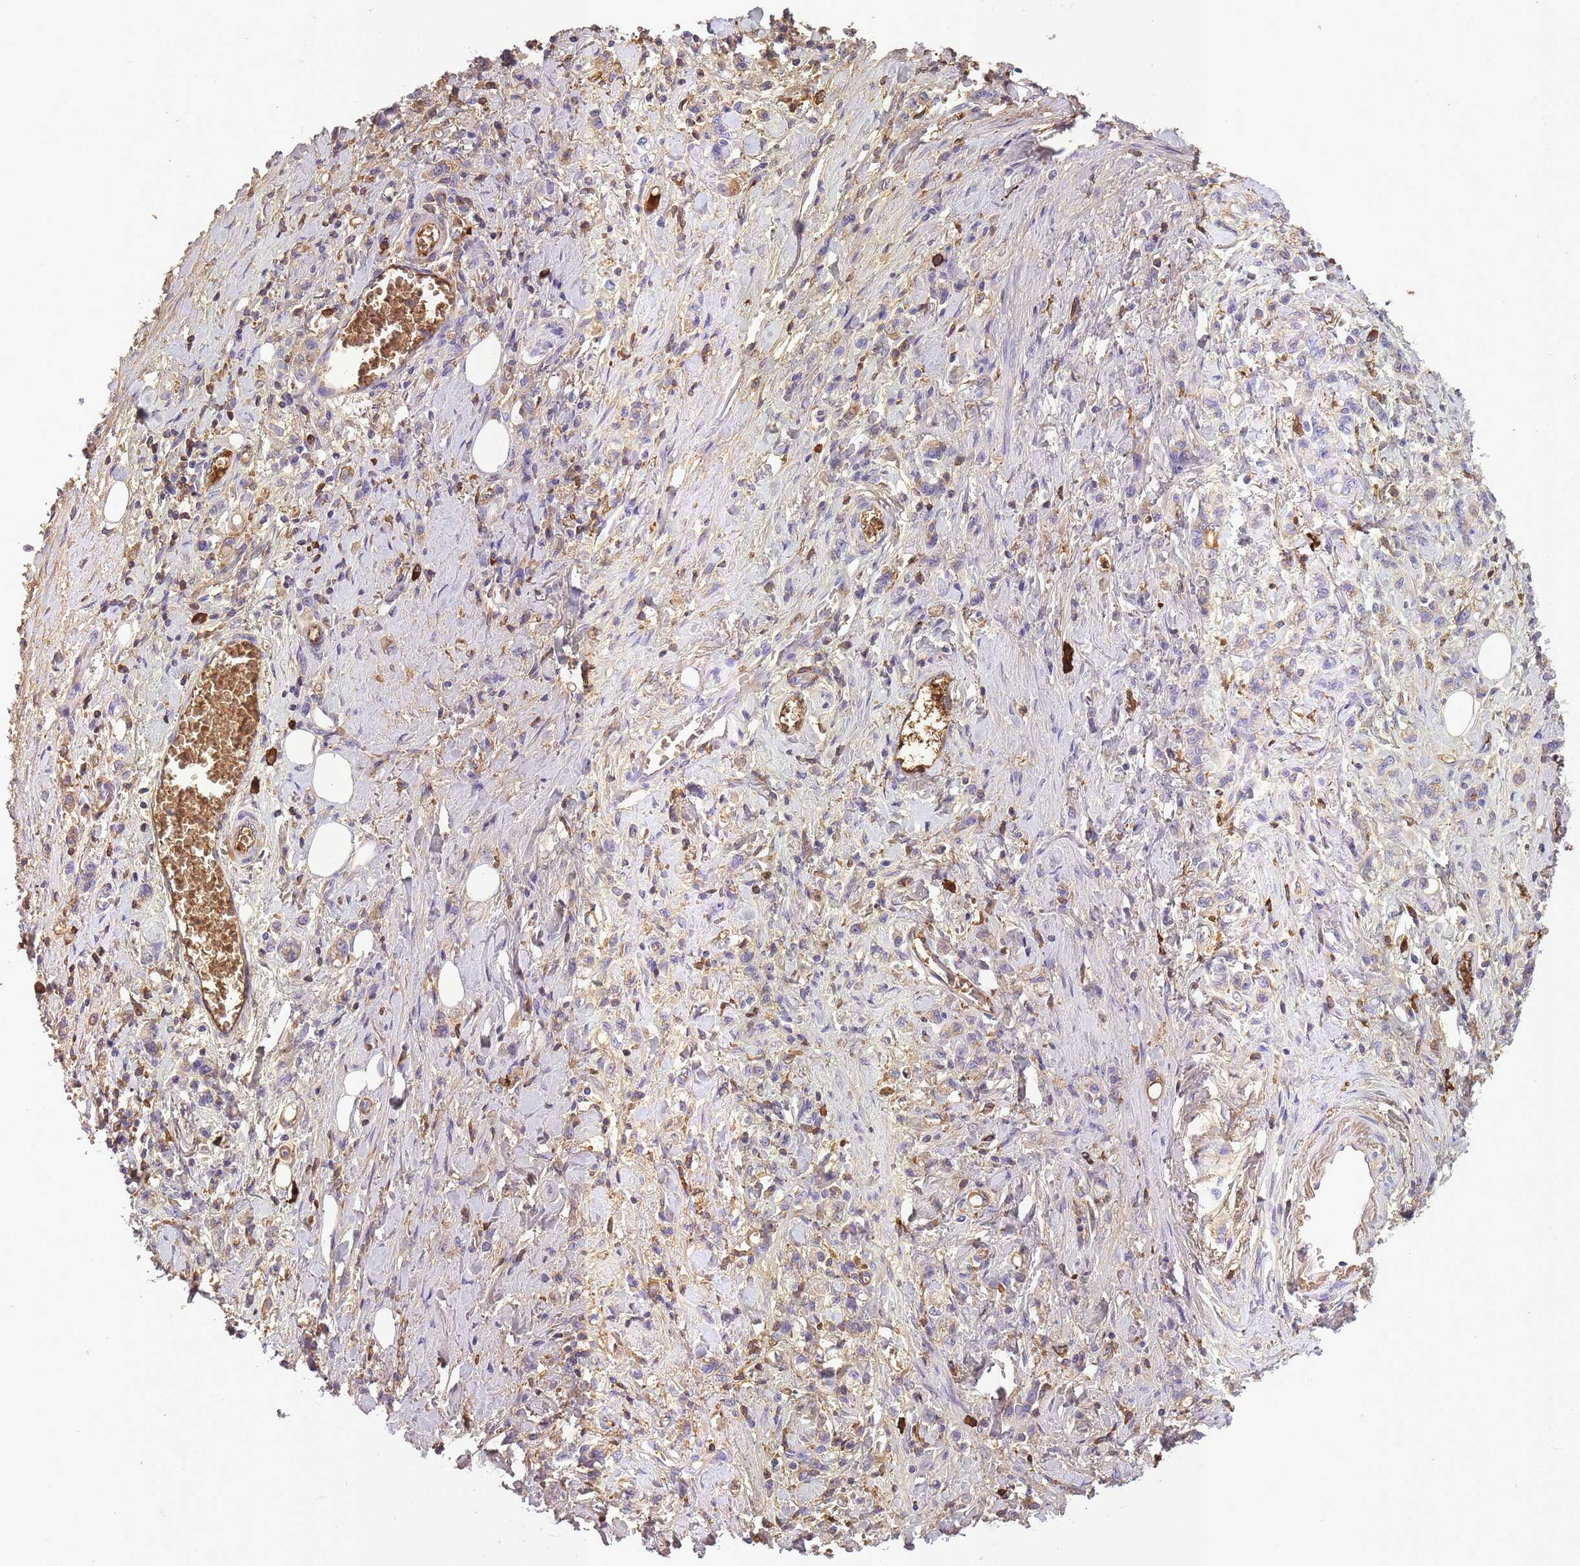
{"staining": {"intensity": "negative", "quantity": "none", "location": "none"}, "tissue": "stomach cancer", "cell_type": "Tumor cells", "image_type": "cancer", "snomed": [{"axis": "morphology", "description": "Adenocarcinoma, NOS"}, {"axis": "topography", "description": "Stomach"}], "caption": "Stomach cancer was stained to show a protein in brown. There is no significant expression in tumor cells.", "gene": "IGKV1D-42", "patient": {"sex": "male", "age": 77}}